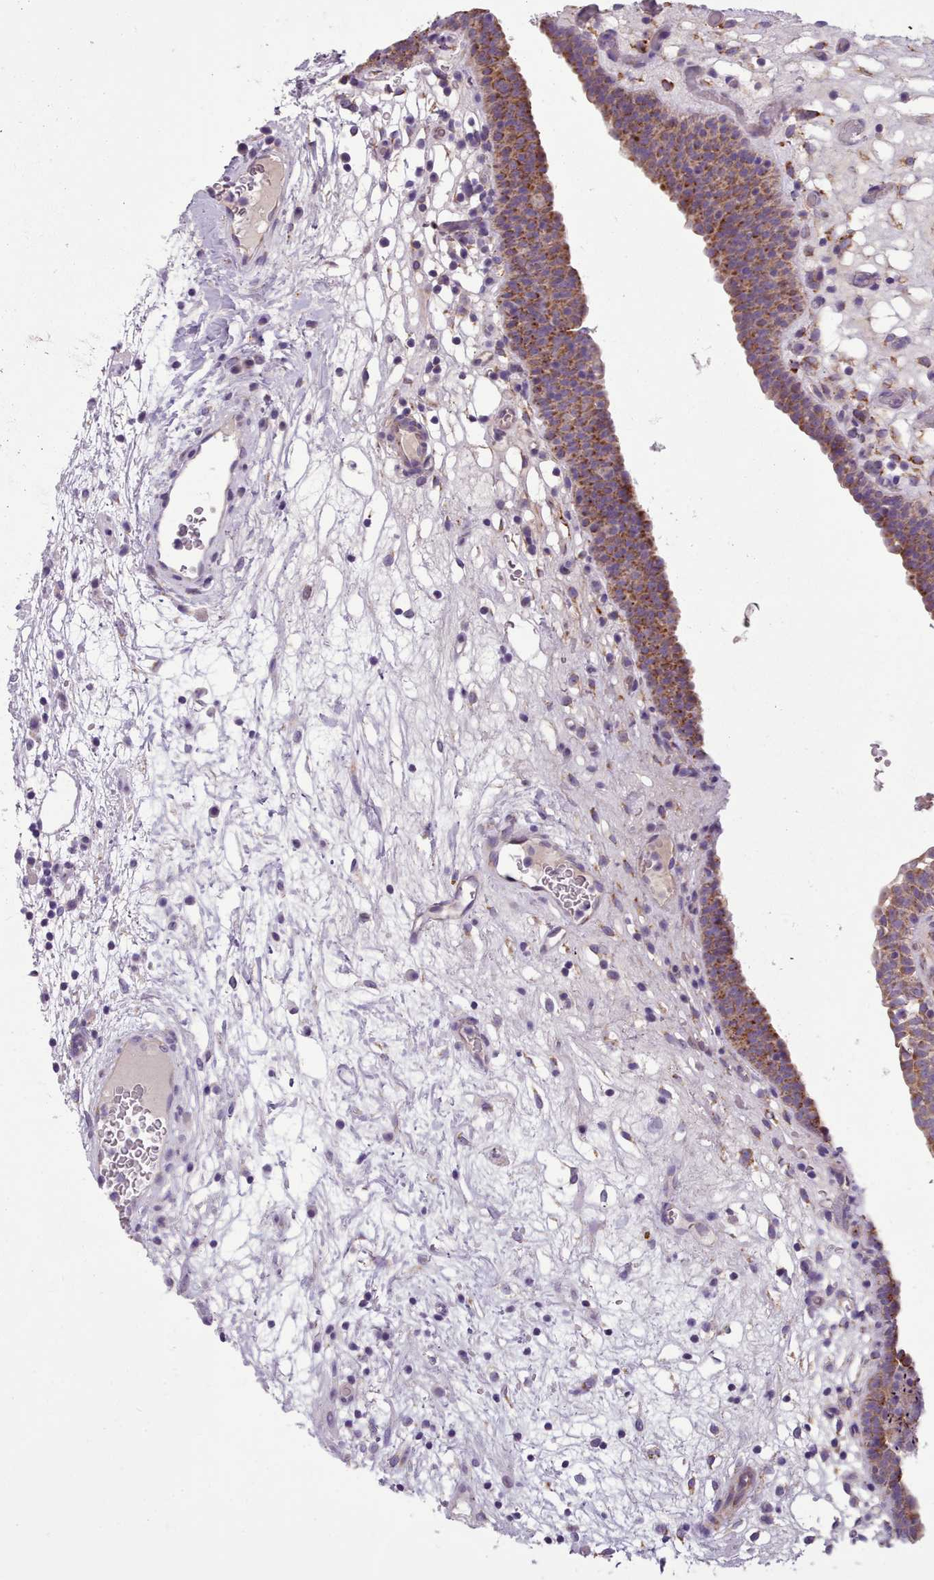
{"staining": {"intensity": "moderate", "quantity": ">75%", "location": "cytoplasmic/membranous"}, "tissue": "urinary bladder", "cell_type": "Urothelial cells", "image_type": "normal", "snomed": [{"axis": "morphology", "description": "Normal tissue, NOS"}, {"axis": "topography", "description": "Urinary bladder"}], "caption": "Urothelial cells reveal medium levels of moderate cytoplasmic/membranous staining in about >75% of cells in unremarkable urinary bladder.", "gene": "FKBP10", "patient": {"sex": "male", "age": 71}}